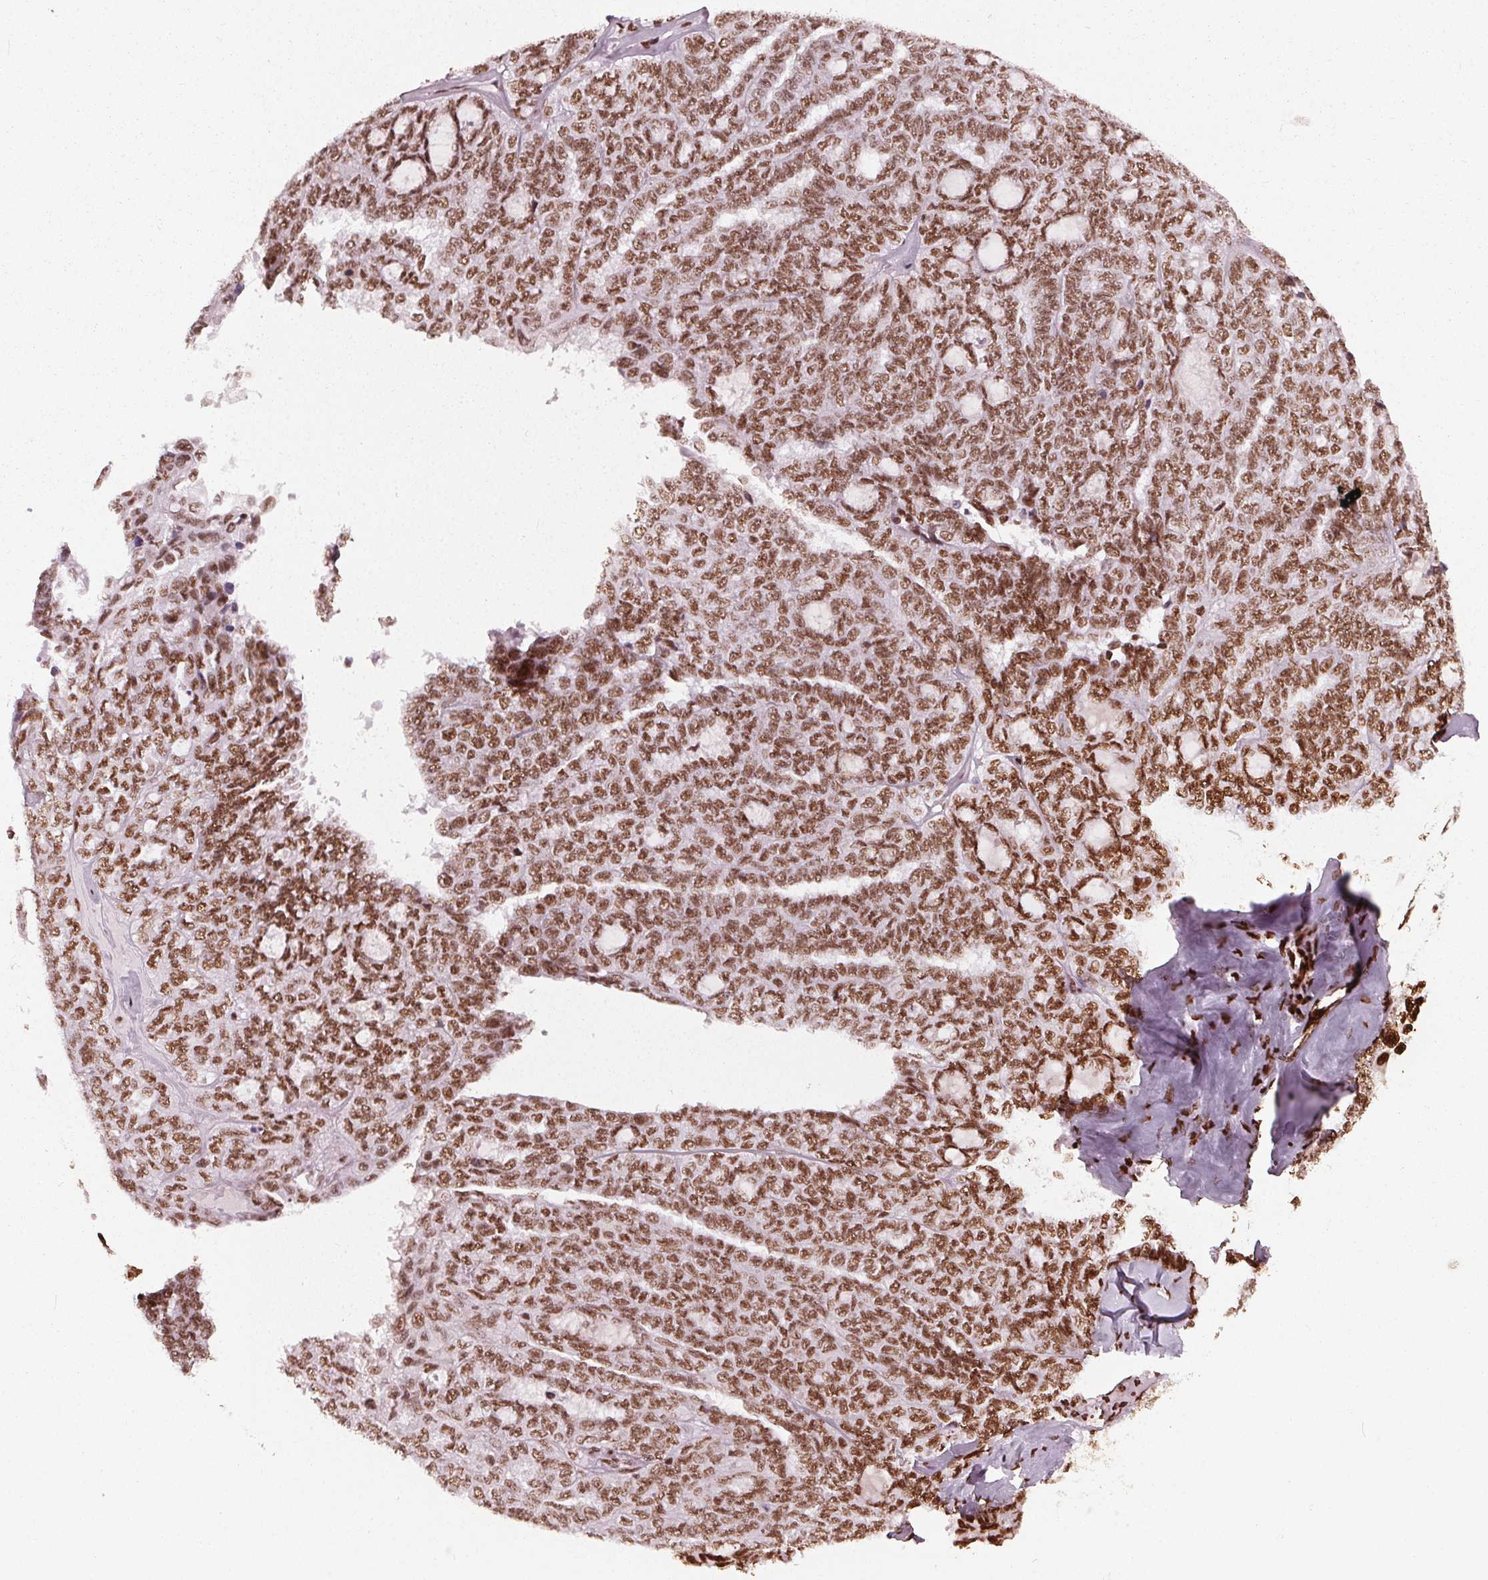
{"staining": {"intensity": "strong", "quantity": ">75%", "location": "nuclear"}, "tissue": "ovarian cancer", "cell_type": "Tumor cells", "image_type": "cancer", "snomed": [{"axis": "morphology", "description": "Cystadenocarcinoma, serous, NOS"}, {"axis": "topography", "description": "Ovary"}], "caption": "Brown immunohistochemical staining in ovarian cancer (serous cystadenocarcinoma) demonstrates strong nuclear expression in about >75% of tumor cells.", "gene": "BRD4", "patient": {"sex": "female", "age": 71}}